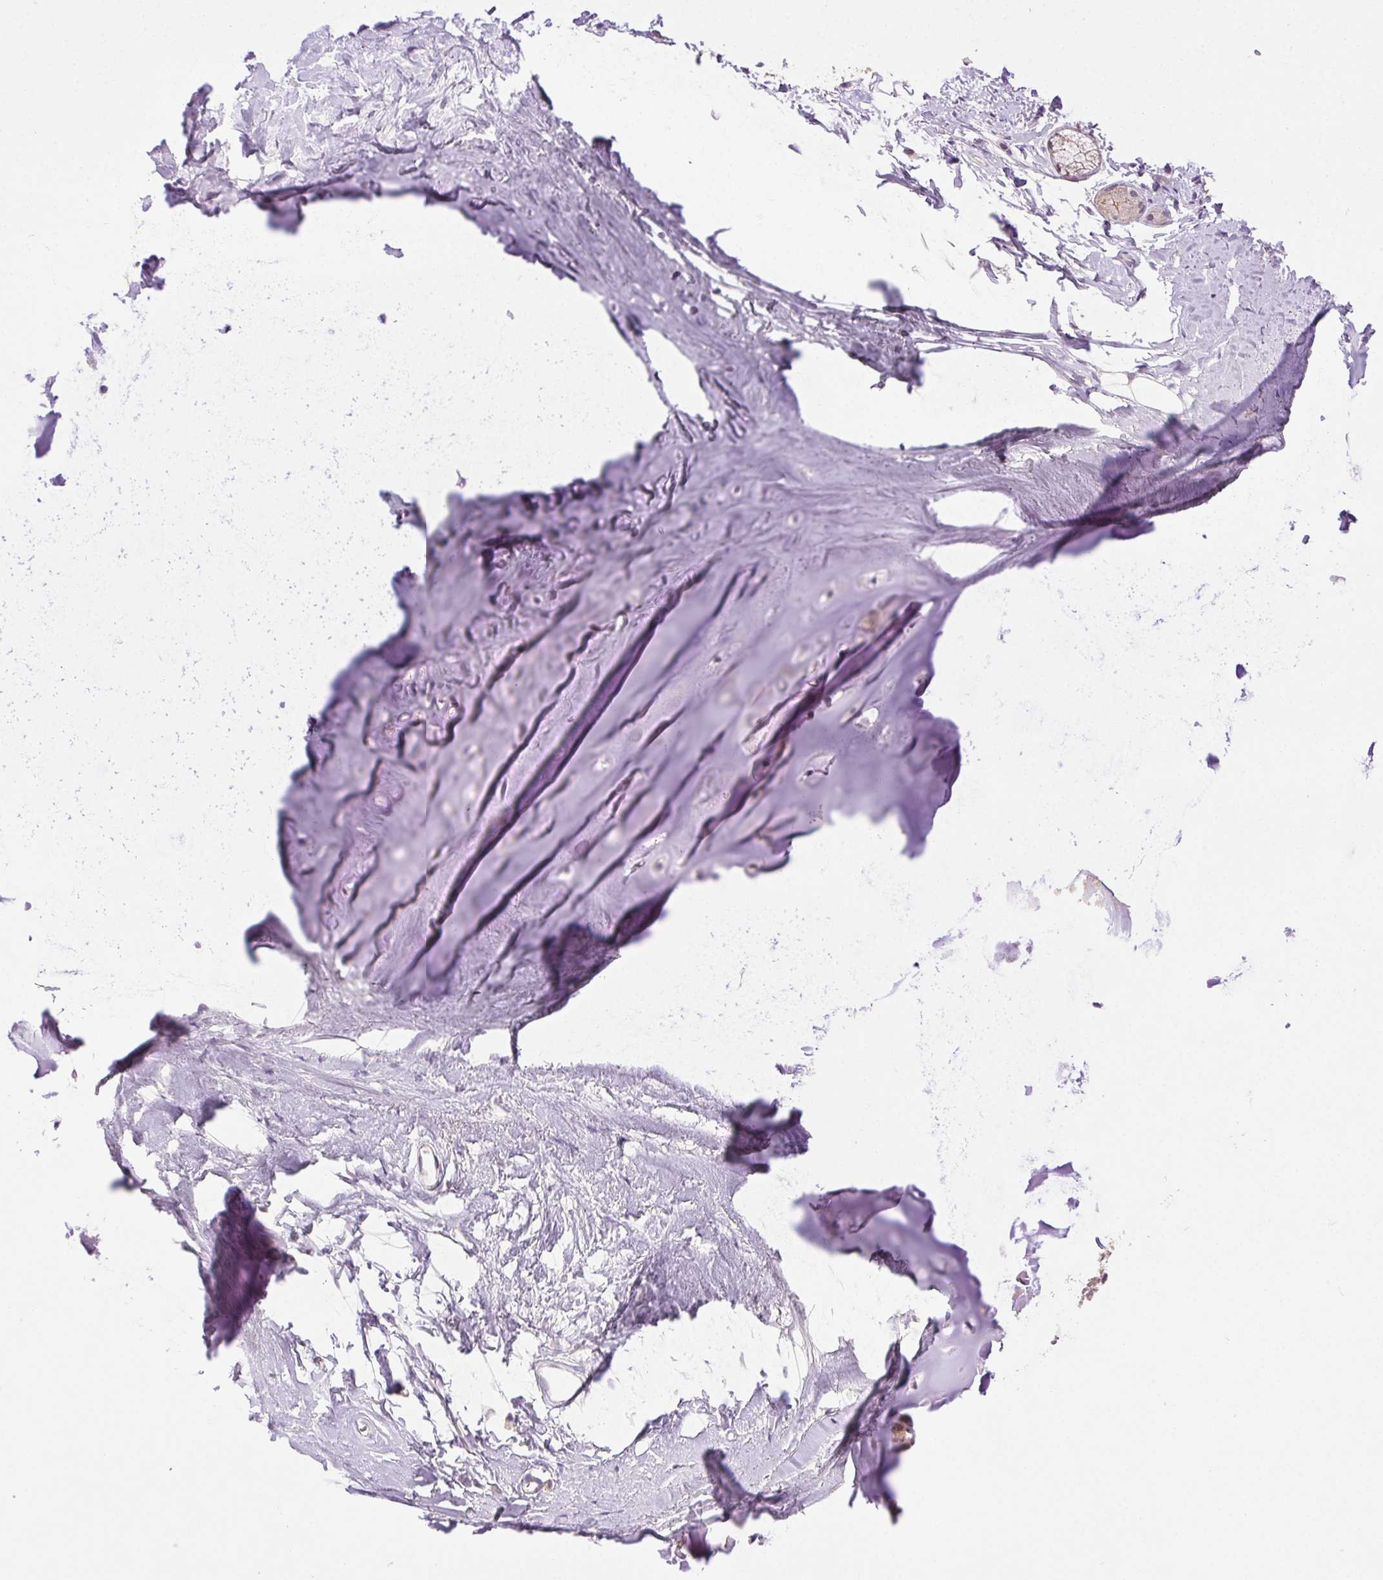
{"staining": {"intensity": "negative", "quantity": "none", "location": "none"}, "tissue": "soft tissue", "cell_type": "Chondrocytes", "image_type": "normal", "snomed": [{"axis": "morphology", "description": "Normal tissue, NOS"}, {"axis": "topography", "description": "Cartilage tissue"}, {"axis": "topography", "description": "Bronchus"}], "caption": "Immunohistochemistry image of normal soft tissue: human soft tissue stained with DAB shows no significant protein staining in chondrocytes.", "gene": "CLDN10", "patient": {"sex": "female", "age": 79}}